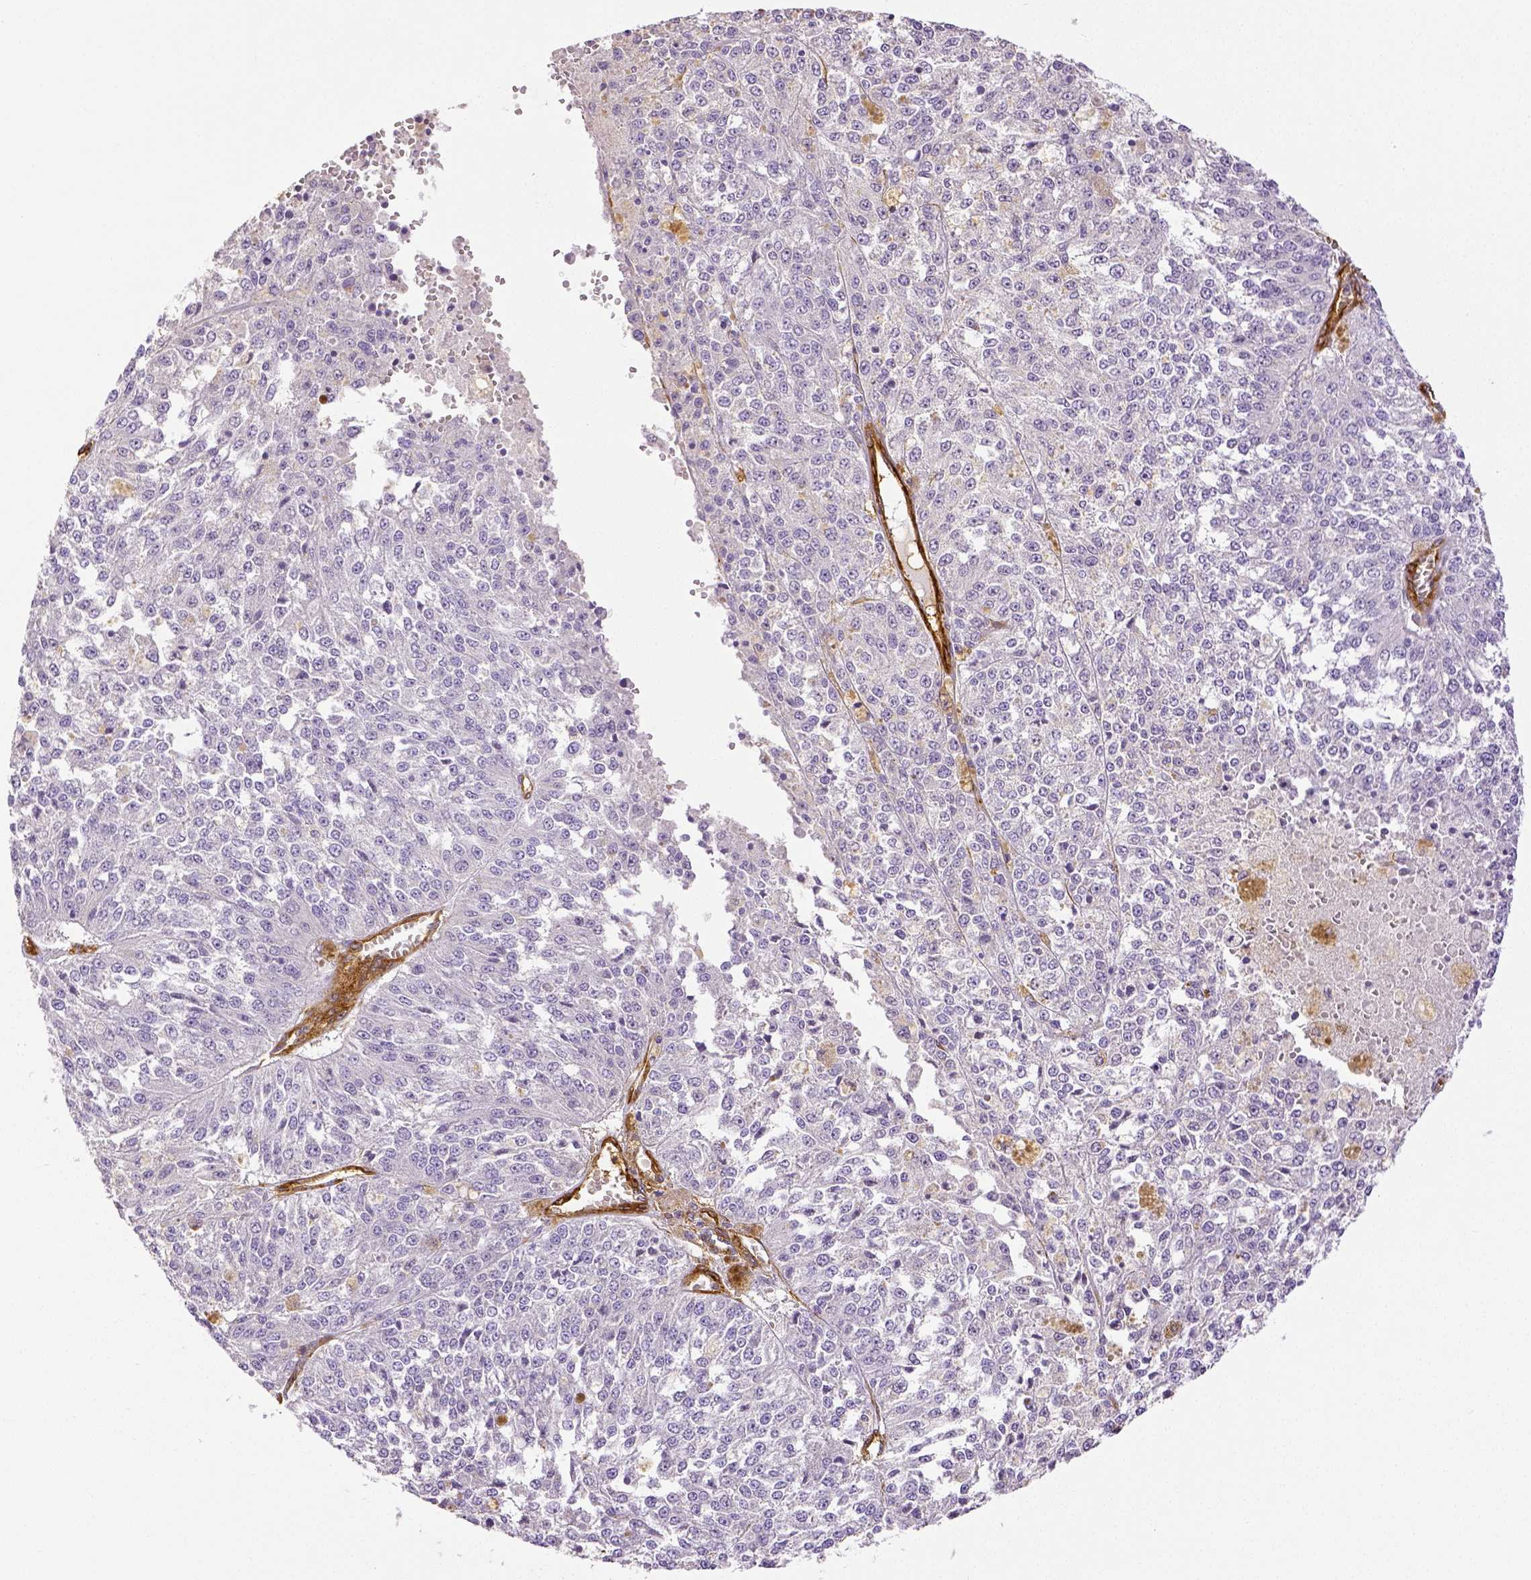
{"staining": {"intensity": "negative", "quantity": "none", "location": "none"}, "tissue": "melanoma", "cell_type": "Tumor cells", "image_type": "cancer", "snomed": [{"axis": "morphology", "description": "Malignant melanoma, Metastatic site"}, {"axis": "topography", "description": "Lymph node"}], "caption": "Tumor cells show no significant protein positivity in melanoma.", "gene": "THY1", "patient": {"sex": "female", "age": 64}}